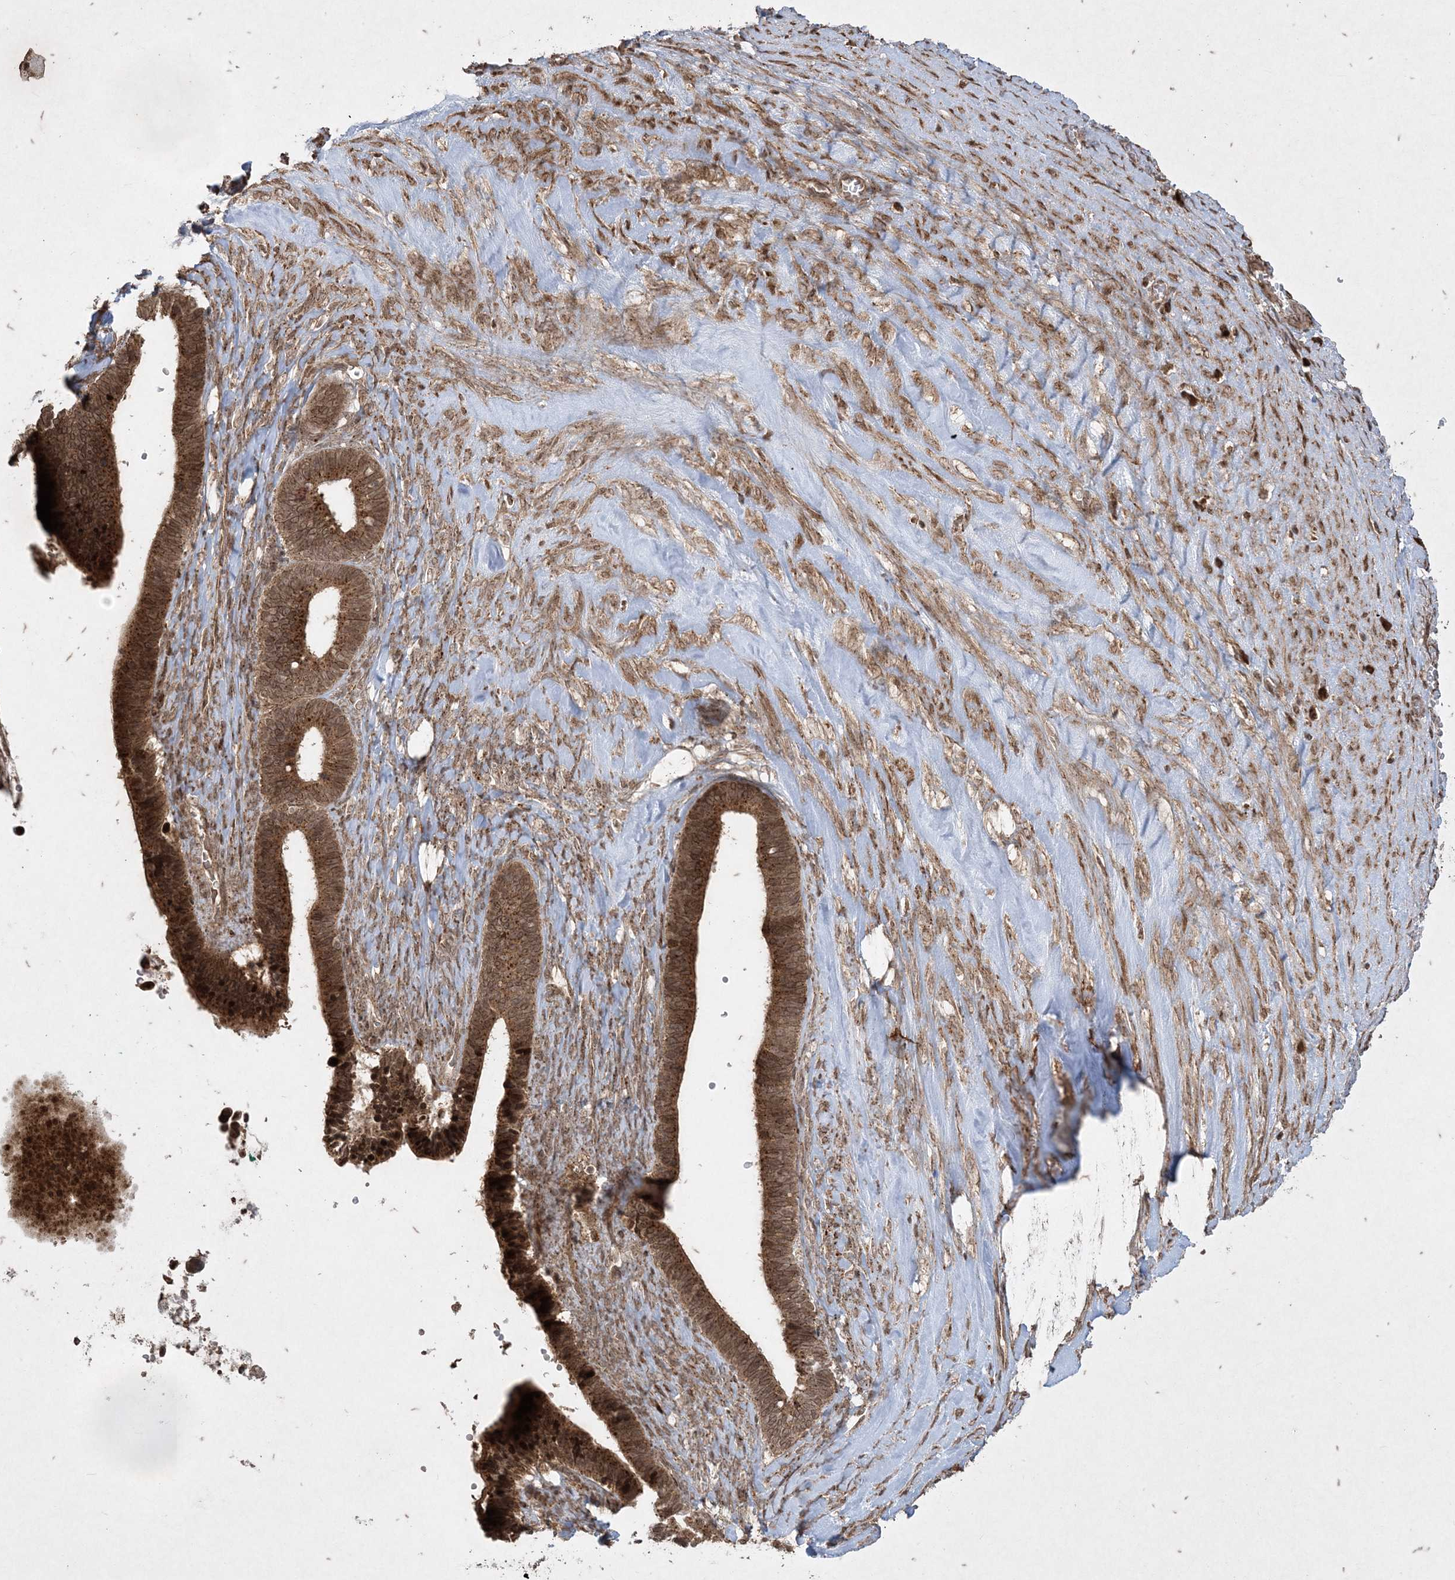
{"staining": {"intensity": "moderate", "quantity": ">75%", "location": "cytoplasmic/membranous,nuclear"}, "tissue": "ovarian cancer", "cell_type": "Tumor cells", "image_type": "cancer", "snomed": [{"axis": "morphology", "description": "Cystadenocarcinoma, serous, NOS"}, {"axis": "topography", "description": "Ovary"}], "caption": "An IHC micrograph of neoplastic tissue is shown. Protein staining in brown shows moderate cytoplasmic/membranous and nuclear positivity in serous cystadenocarcinoma (ovarian) within tumor cells.", "gene": "RRAS", "patient": {"sex": "female", "age": 56}}